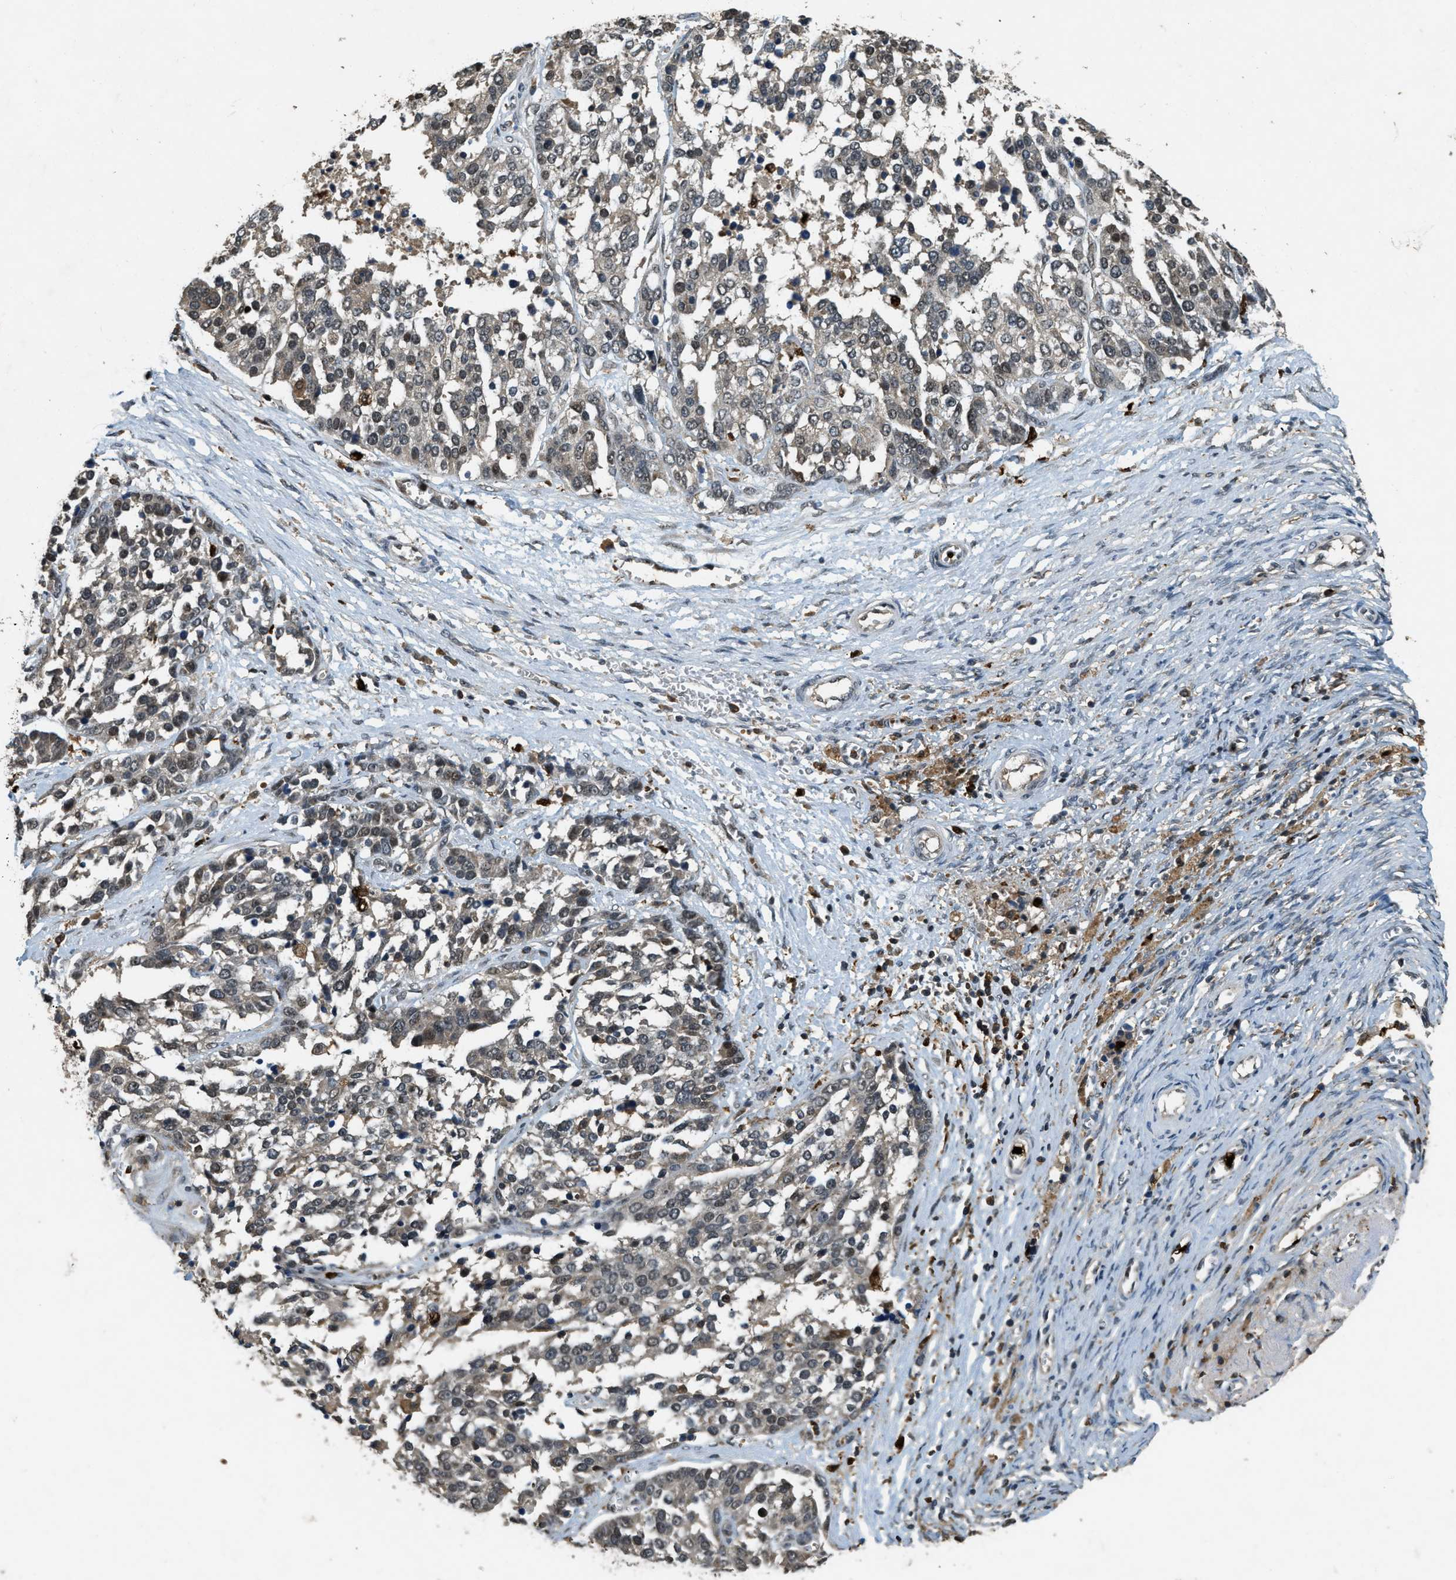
{"staining": {"intensity": "negative", "quantity": "none", "location": "none"}, "tissue": "ovarian cancer", "cell_type": "Tumor cells", "image_type": "cancer", "snomed": [{"axis": "morphology", "description": "Cystadenocarcinoma, serous, NOS"}, {"axis": "topography", "description": "Ovary"}], "caption": "Tumor cells are negative for protein expression in human ovarian cancer.", "gene": "RNF141", "patient": {"sex": "female", "age": 44}}